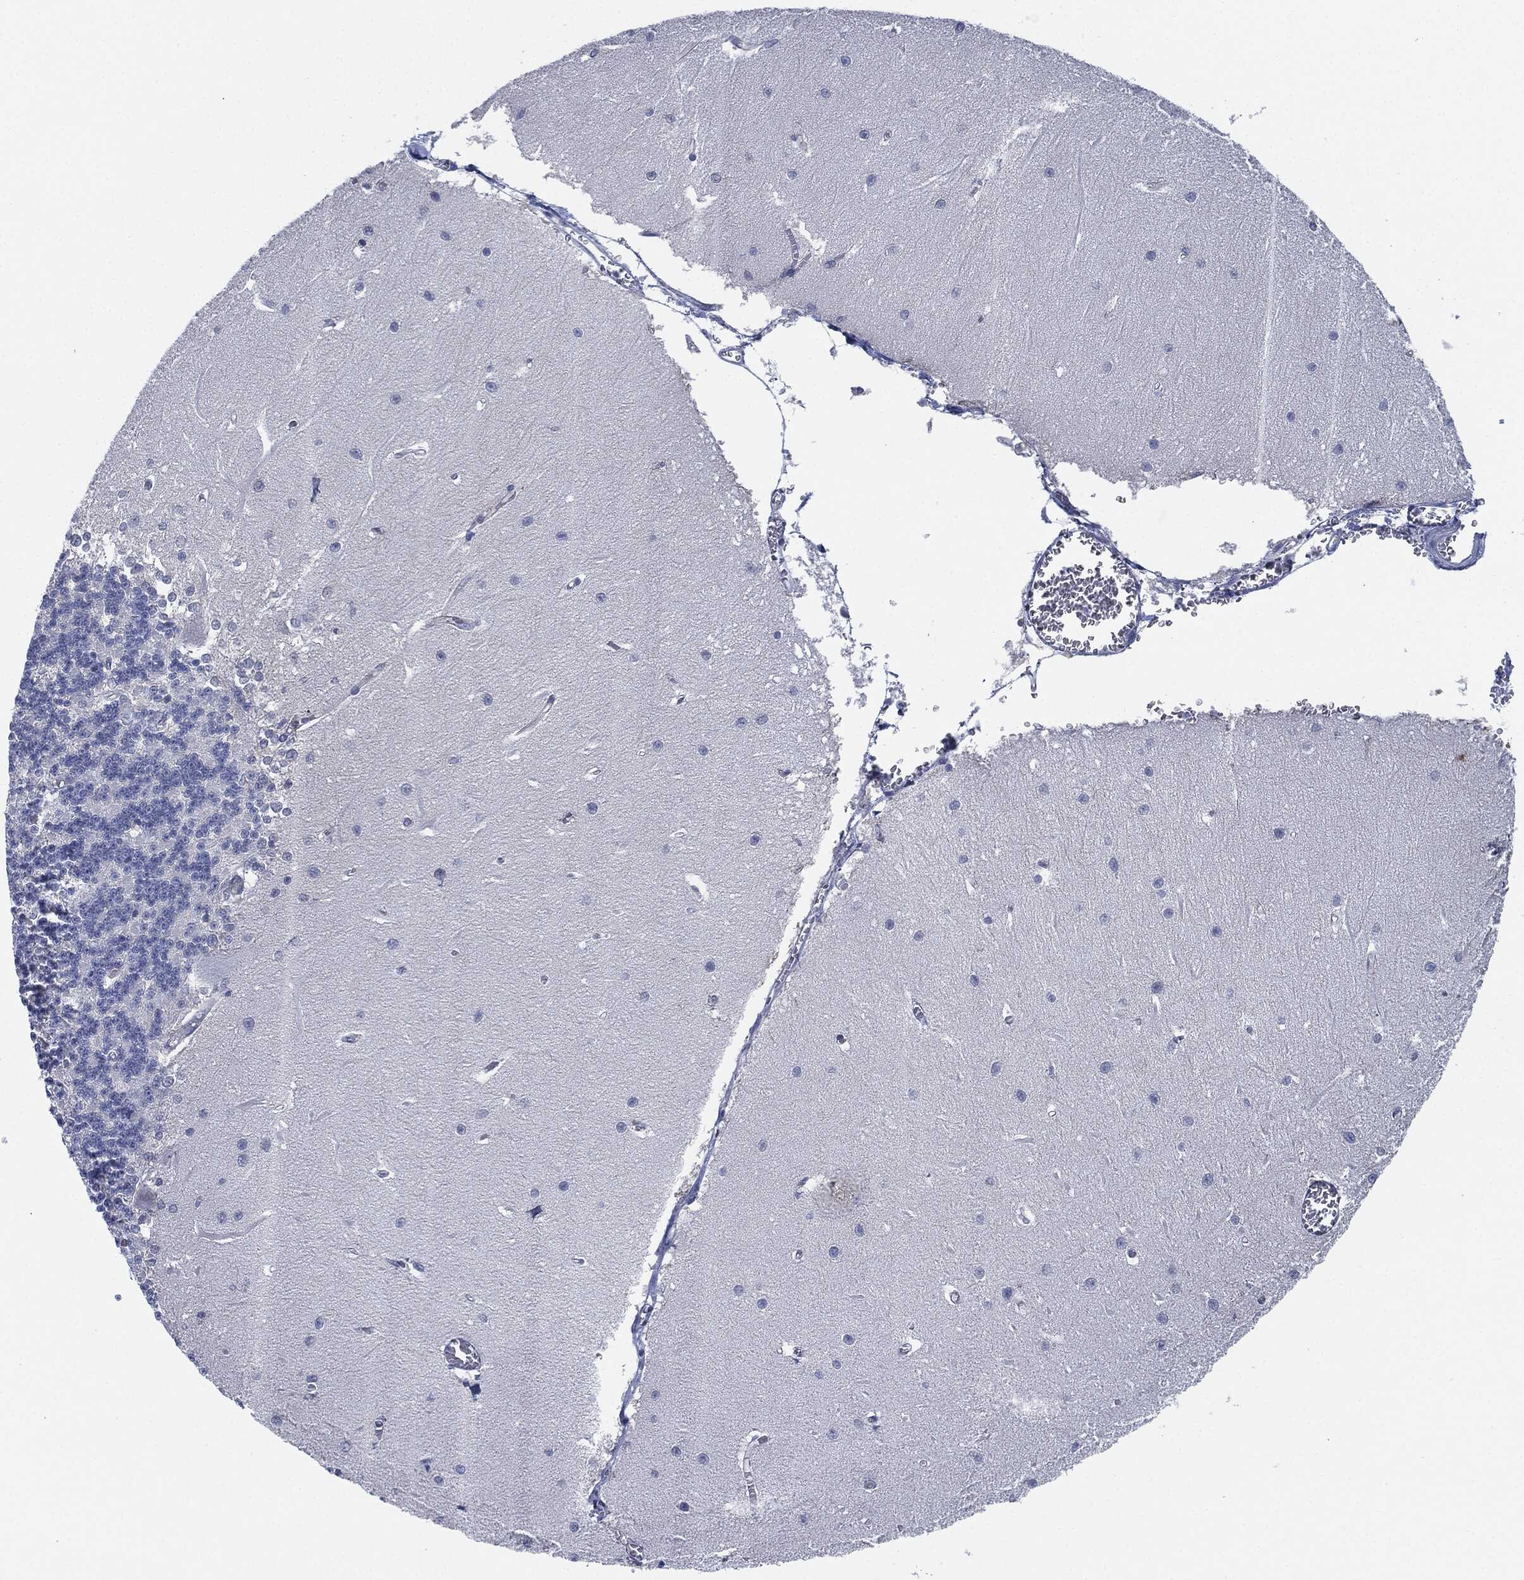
{"staining": {"intensity": "negative", "quantity": "none", "location": "none"}, "tissue": "cerebellum", "cell_type": "Cells in granular layer", "image_type": "normal", "snomed": [{"axis": "morphology", "description": "Normal tissue, NOS"}, {"axis": "topography", "description": "Cerebellum"}], "caption": "High magnification brightfield microscopy of normal cerebellum stained with DAB (brown) and counterstained with hematoxylin (blue): cells in granular layer show no significant staining.", "gene": "SHROOM2", "patient": {"sex": "male", "age": 37}}